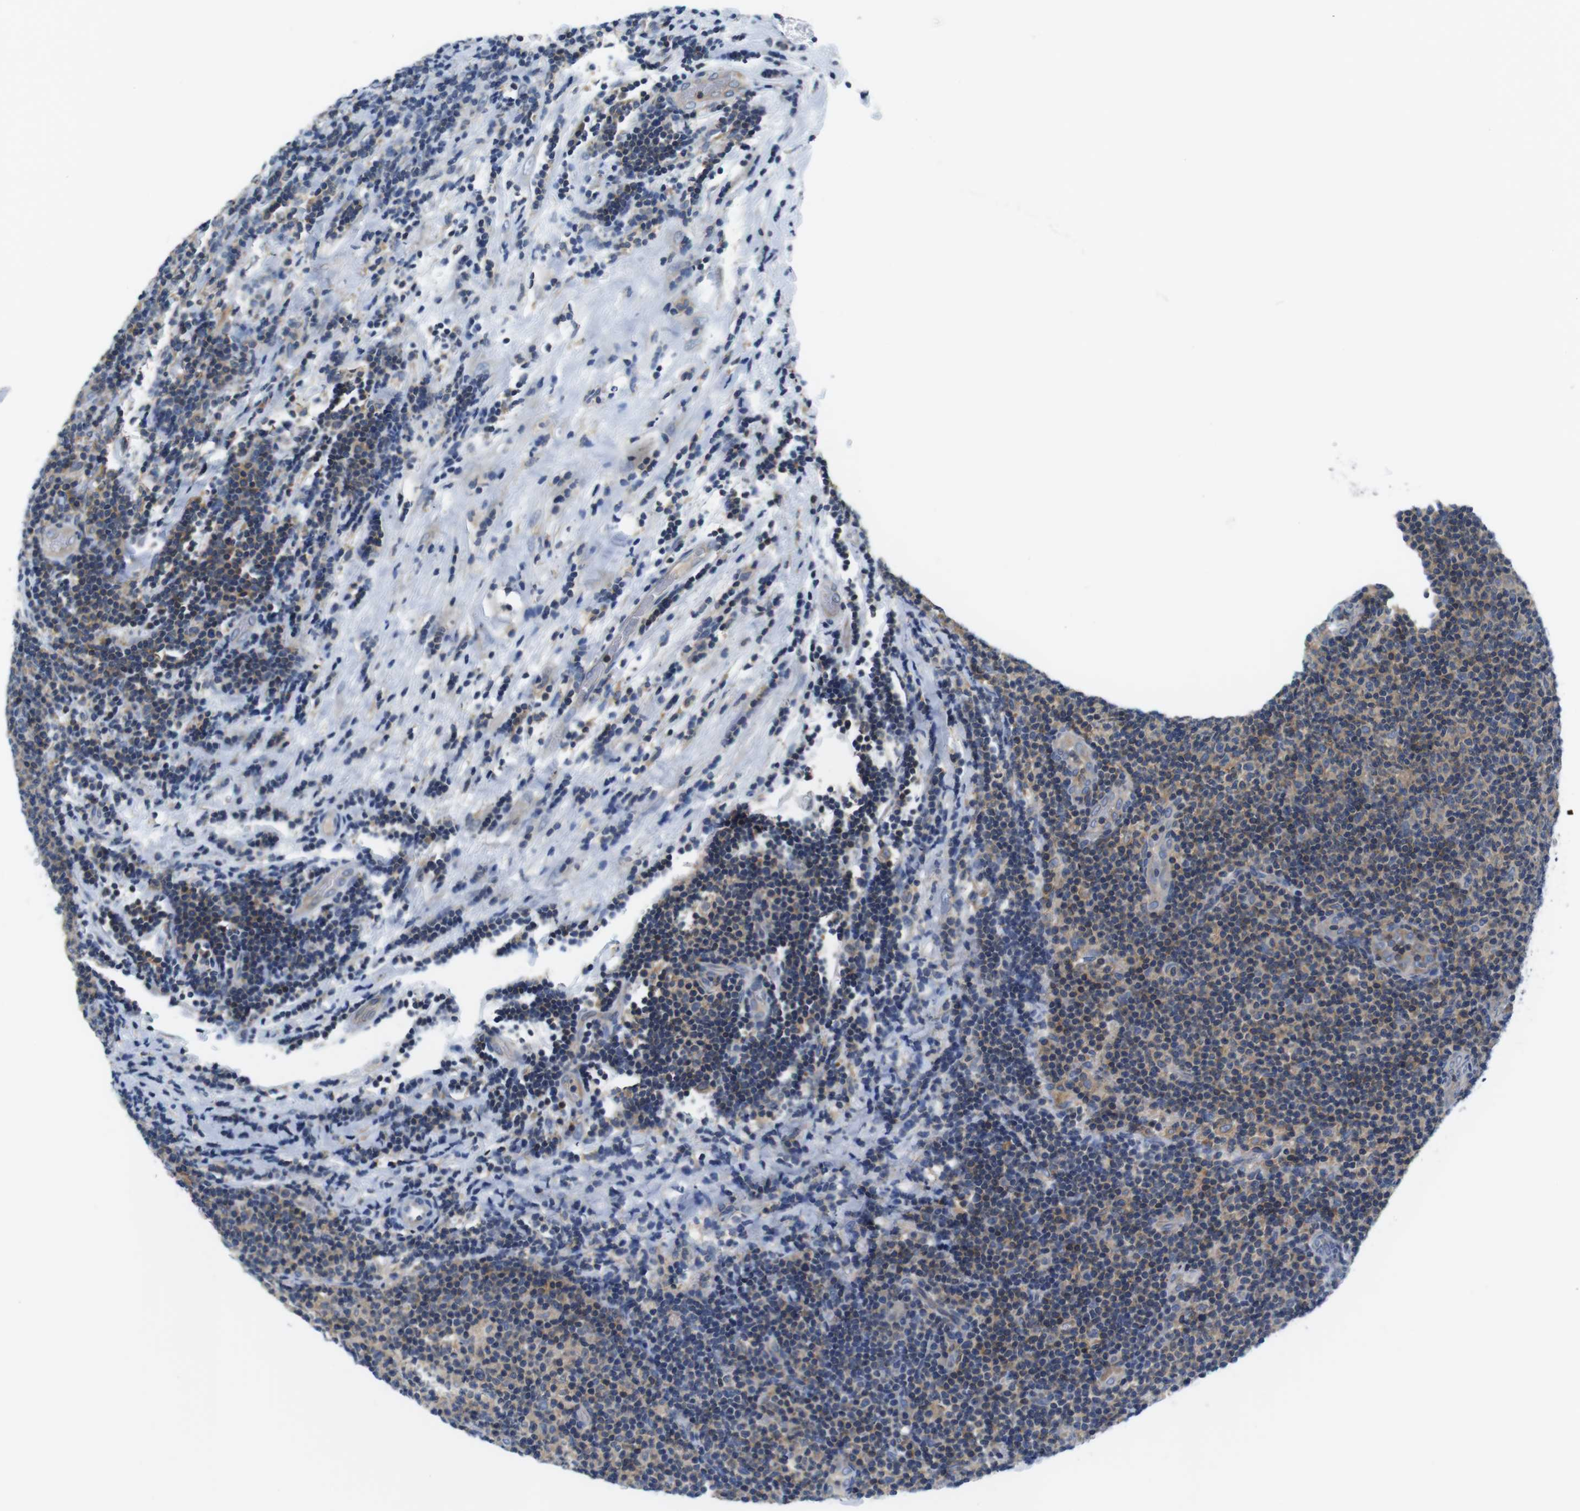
{"staining": {"intensity": "weak", "quantity": ">75%", "location": "cytoplasmic/membranous"}, "tissue": "lymphoma", "cell_type": "Tumor cells", "image_type": "cancer", "snomed": [{"axis": "morphology", "description": "Malignant lymphoma, non-Hodgkin's type, Low grade"}, {"axis": "topography", "description": "Lymph node"}], "caption": "An image of human lymphoma stained for a protein reveals weak cytoplasmic/membranous brown staining in tumor cells.", "gene": "PIK3CD", "patient": {"sex": "male", "age": 83}}